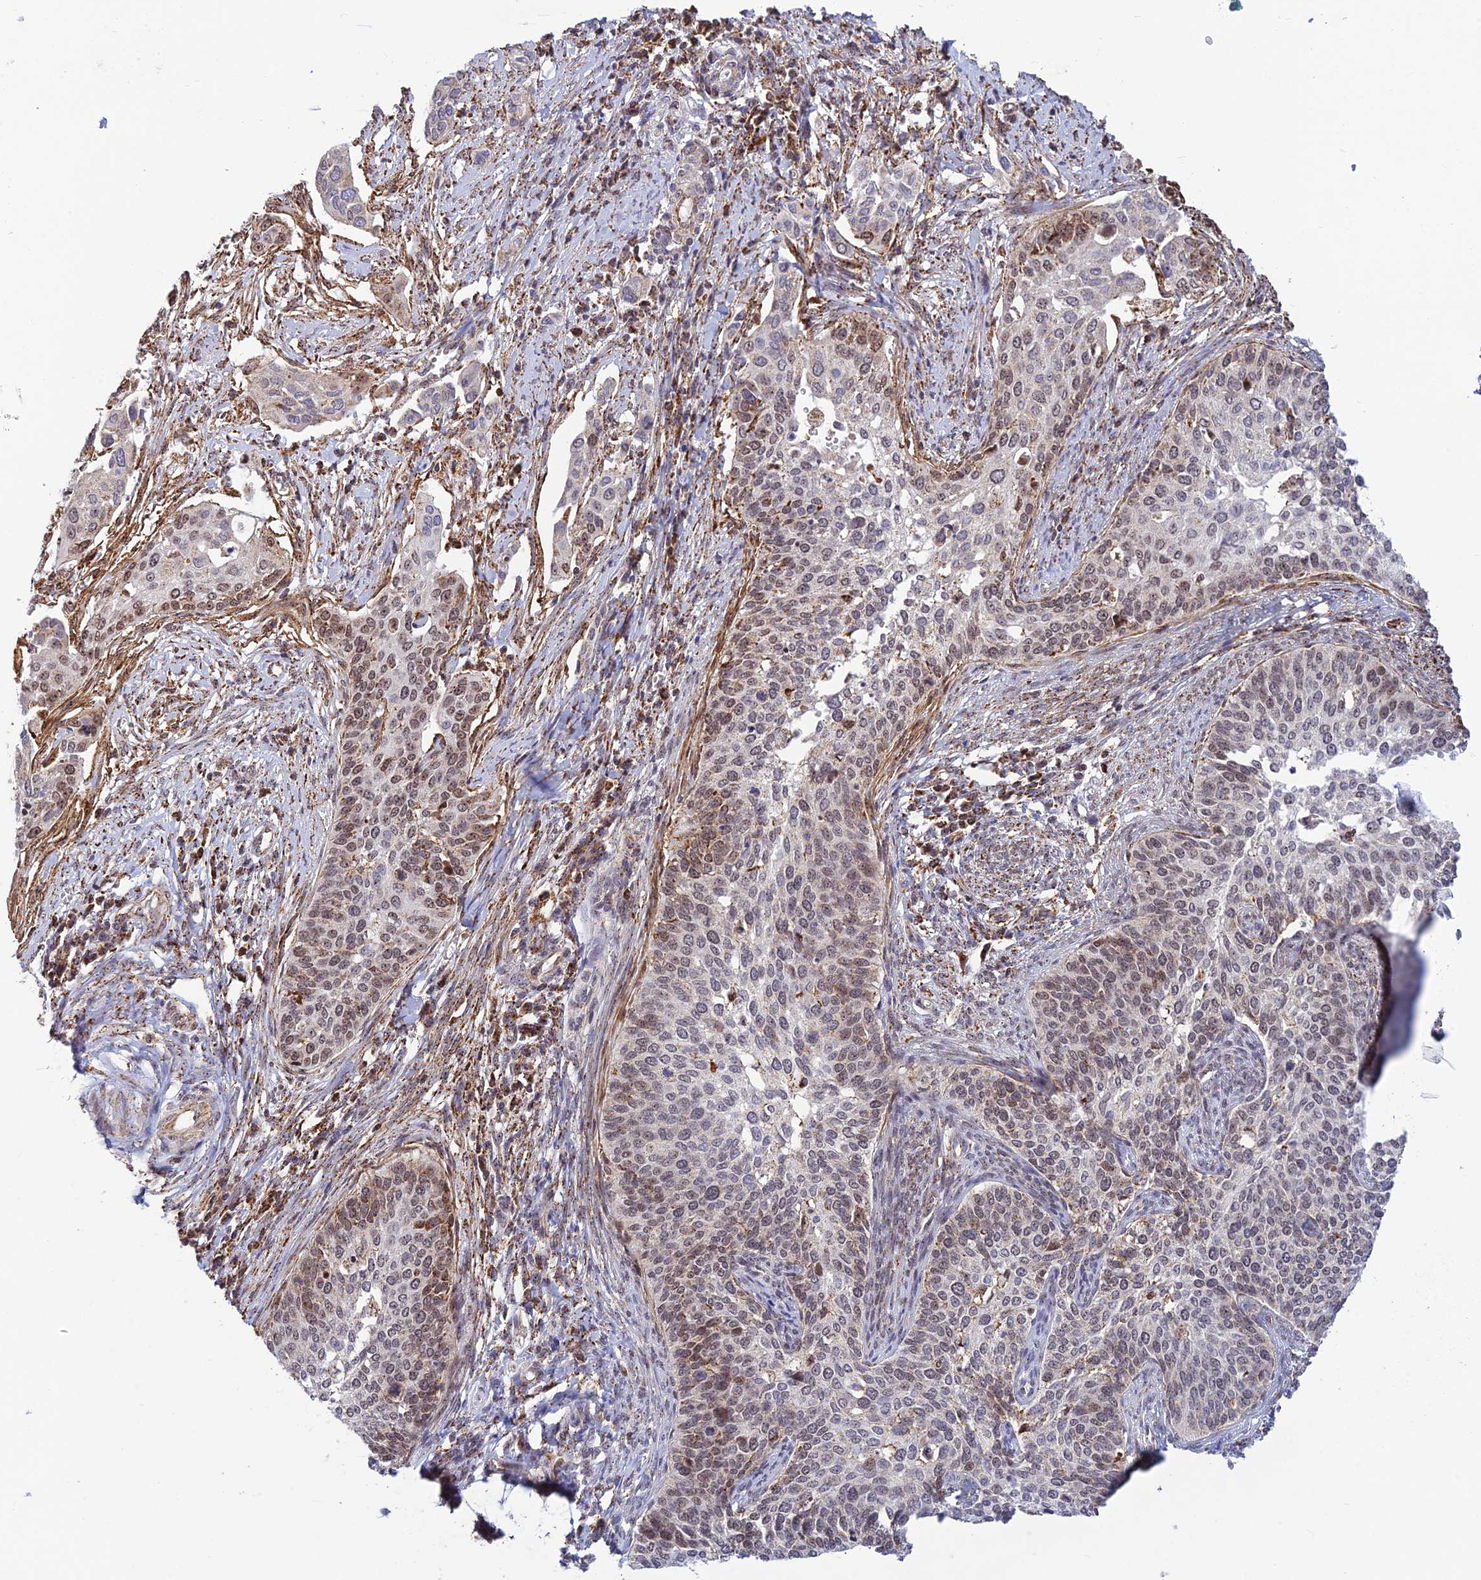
{"staining": {"intensity": "moderate", "quantity": "25%-75%", "location": "nuclear"}, "tissue": "cervical cancer", "cell_type": "Tumor cells", "image_type": "cancer", "snomed": [{"axis": "morphology", "description": "Squamous cell carcinoma, NOS"}, {"axis": "topography", "description": "Cervix"}], "caption": "Tumor cells display medium levels of moderate nuclear expression in about 25%-75% of cells in human cervical cancer. Nuclei are stained in blue.", "gene": "POLR1G", "patient": {"sex": "female", "age": 44}}